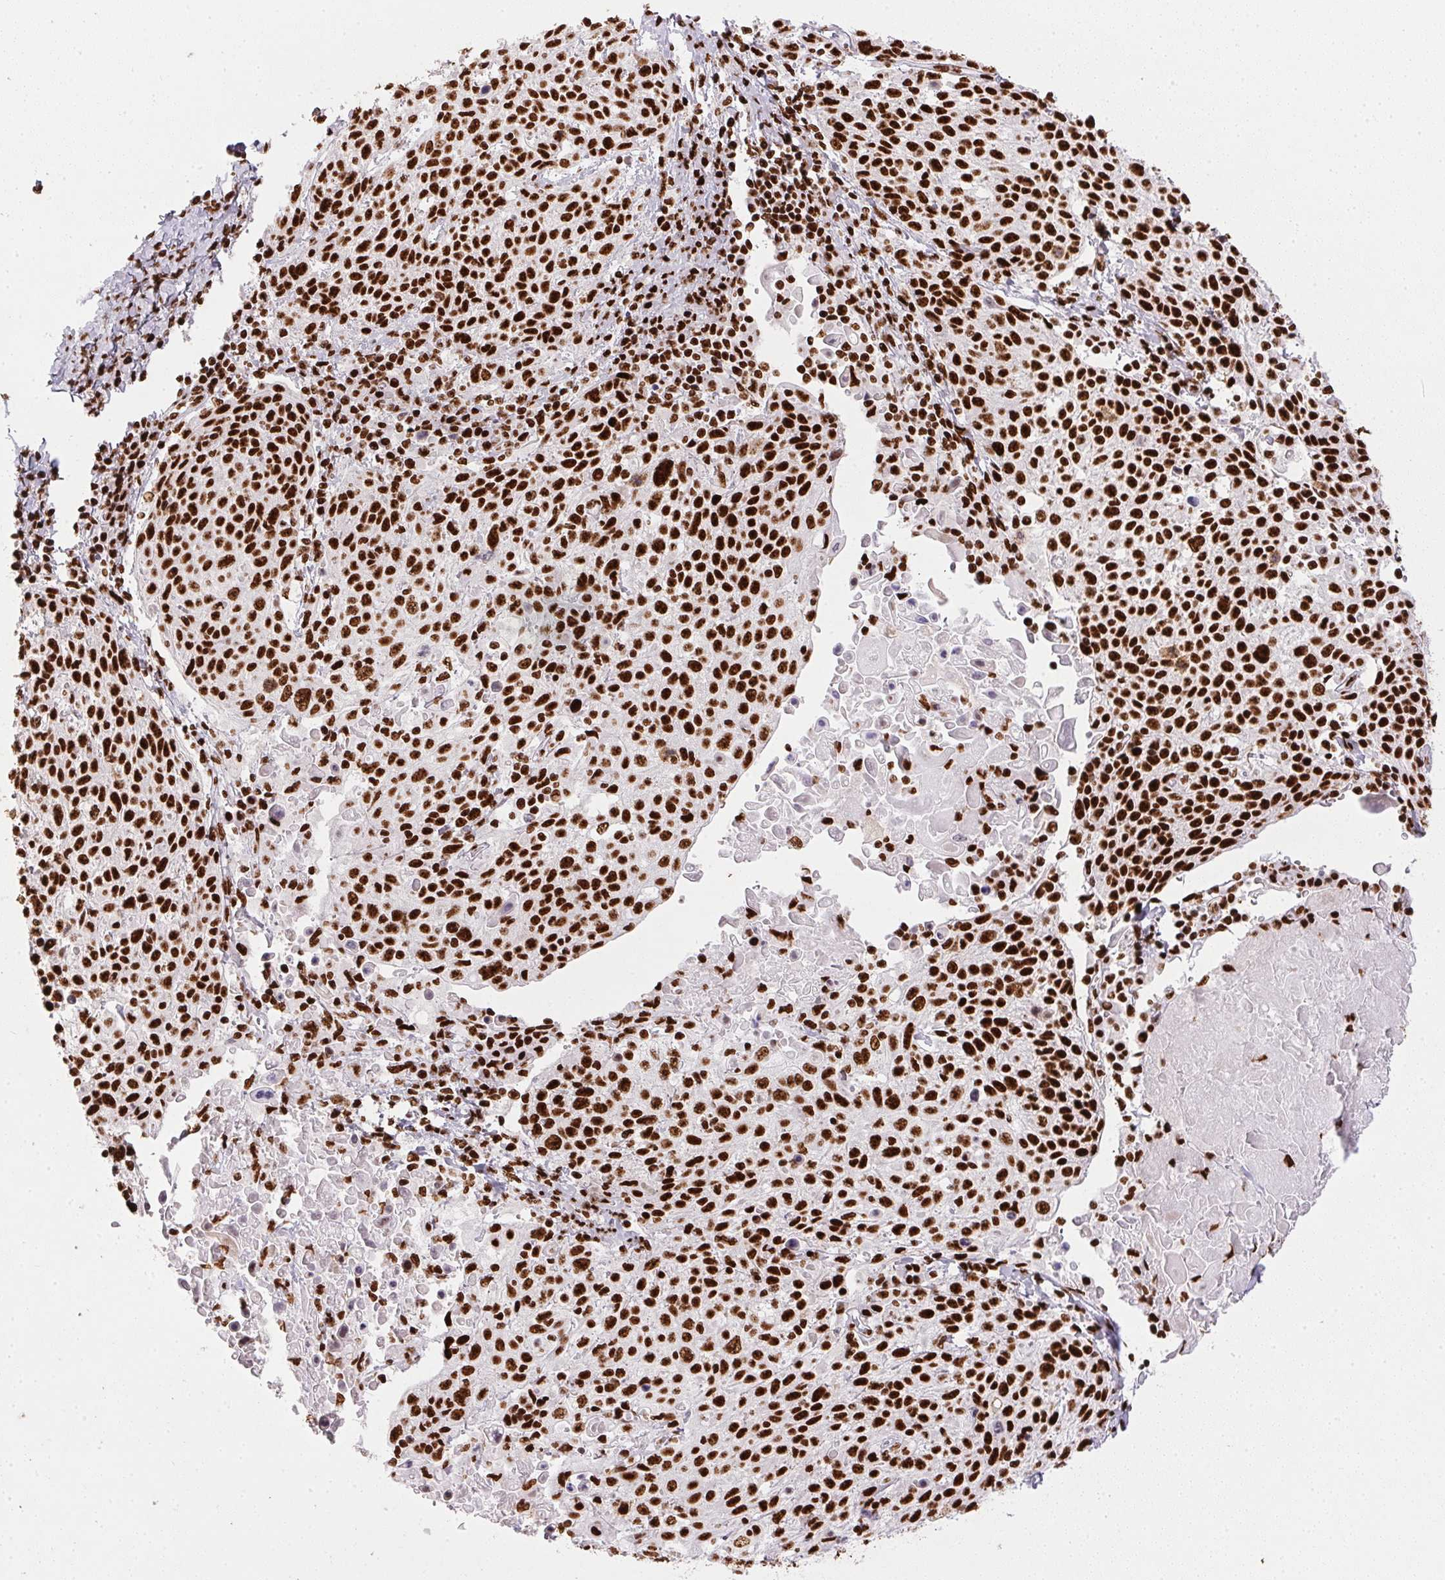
{"staining": {"intensity": "strong", "quantity": ">75%", "location": "nuclear"}, "tissue": "cervical cancer", "cell_type": "Tumor cells", "image_type": "cancer", "snomed": [{"axis": "morphology", "description": "Squamous cell carcinoma, NOS"}, {"axis": "topography", "description": "Cervix"}], "caption": "Immunohistochemistry (IHC) histopathology image of neoplastic tissue: cervical cancer stained using immunohistochemistry (IHC) demonstrates high levels of strong protein expression localized specifically in the nuclear of tumor cells, appearing as a nuclear brown color.", "gene": "PAGE3", "patient": {"sex": "female", "age": 61}}